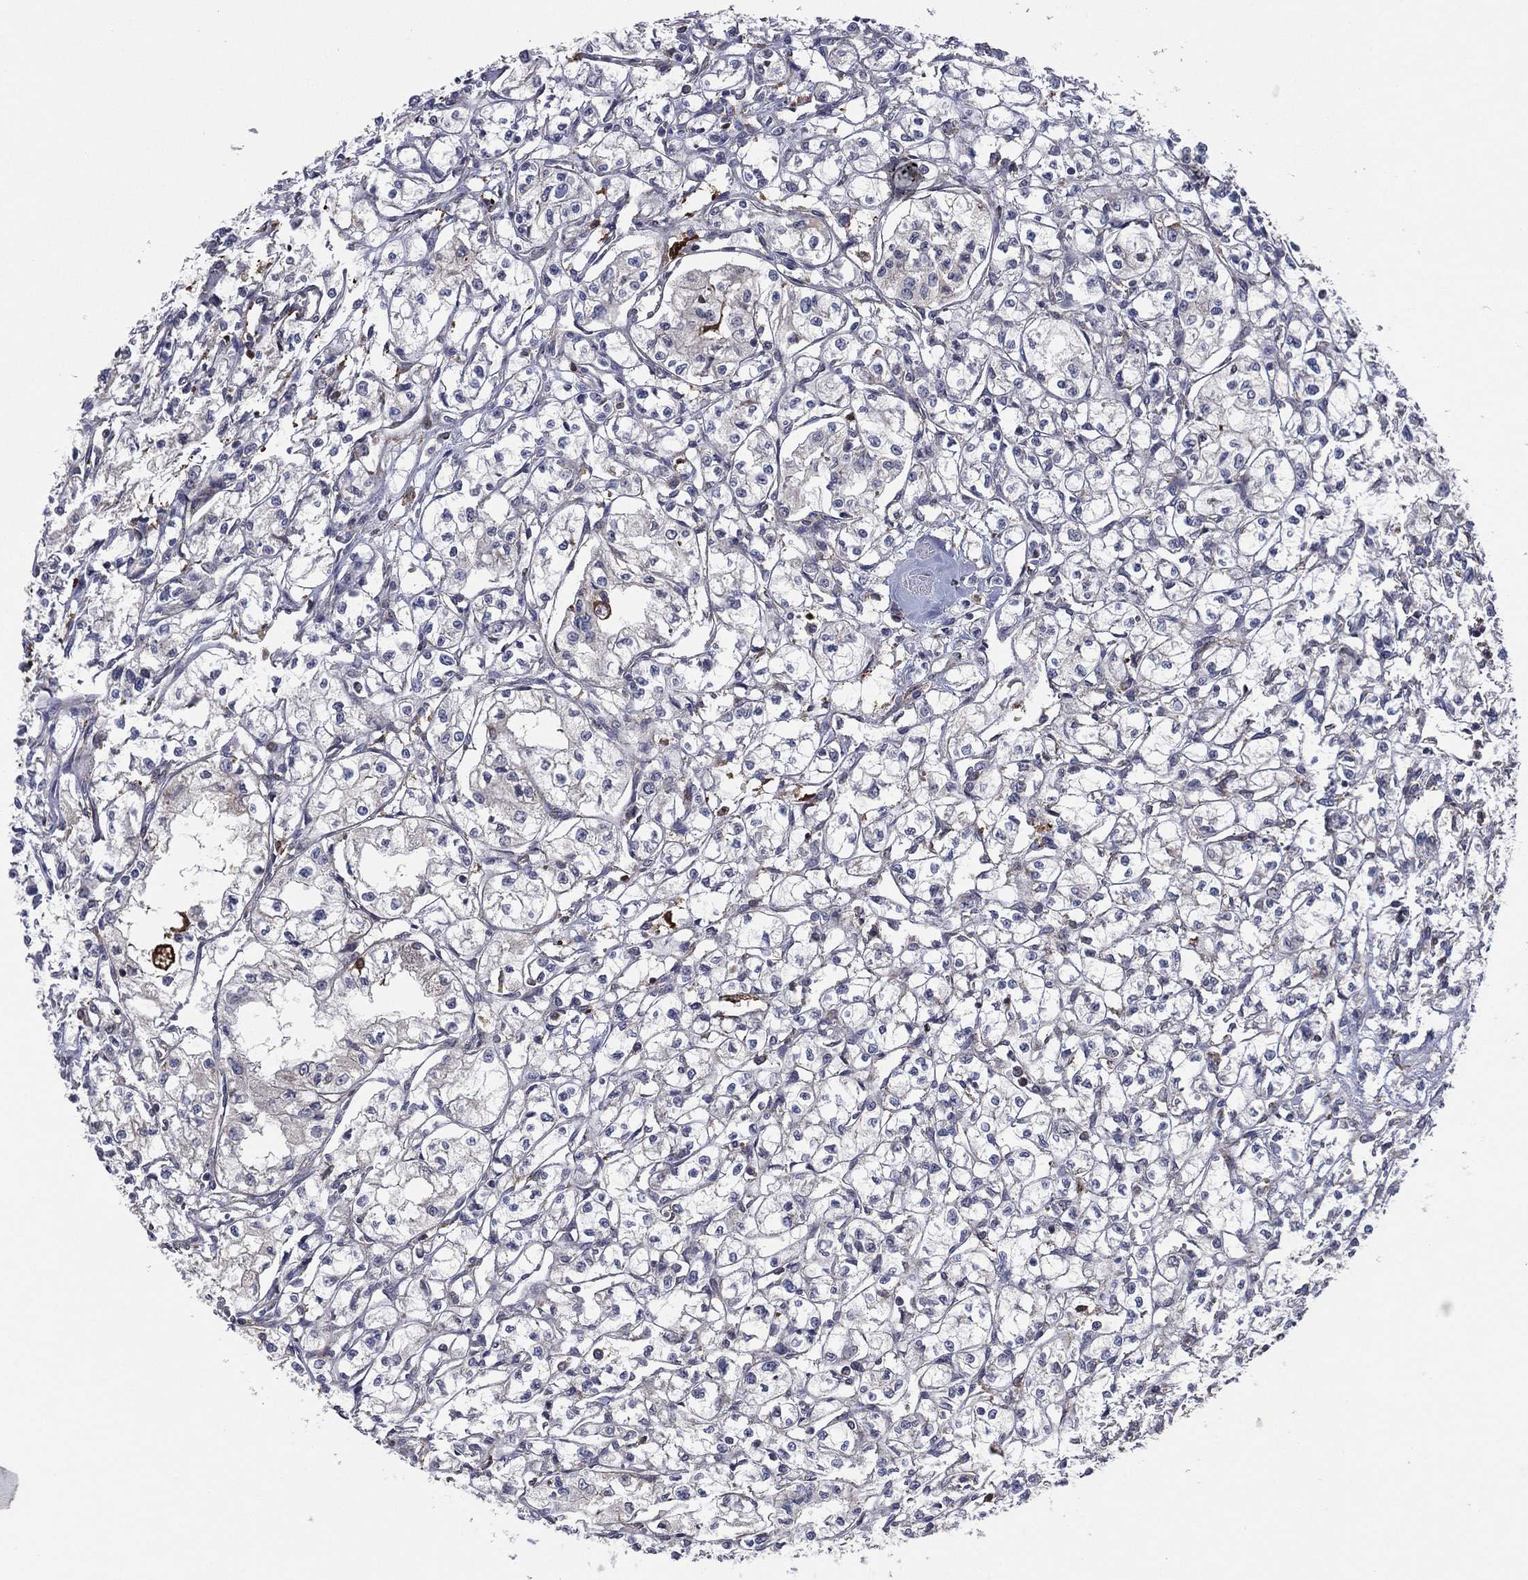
{"staining": {"intensity": "negative", "quantity": "none", "location": "none"}, "tissue": "renal cancer", "cell_type": "Tumor cells", "image_type": "cancer", "snomed": [{"axis": "morphology", "description": "Adenocarcinoma, NOS"}, {"axis": "topography", "description": "Kidney"}], "caption": "Immunohistochemistry of human renal cancer demonstrates no positivity in tumor cells.", "gene": "C2orf76", "patient": {"sex": "male", "age": 56}}